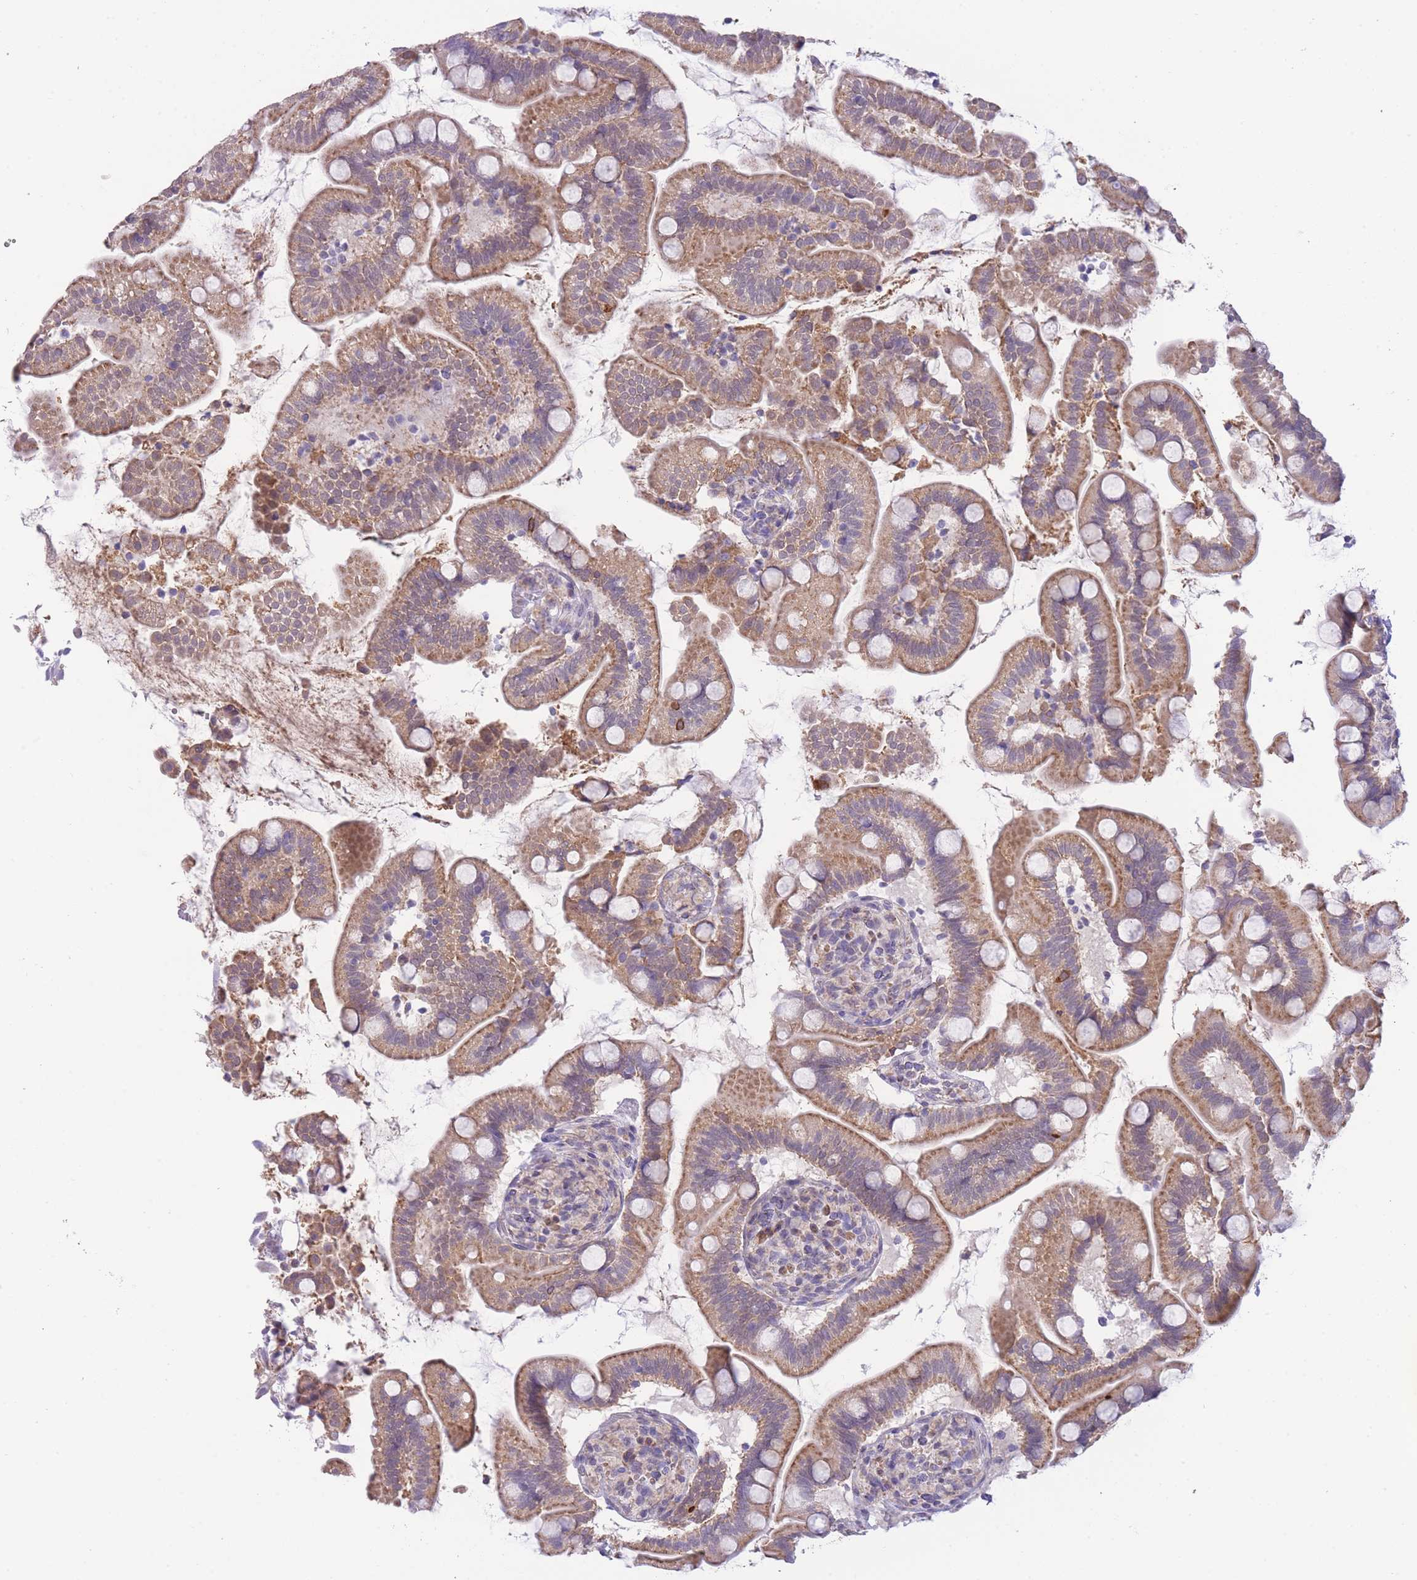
{"staining": {"intensity": "moderate", "quantity": ">75%", "location": "cytoplasmic/membranous"}, "tissue": "small intestine", "cell_type": "Glandular cells", "image_type": "normal", "snomed": [{"axis": "morphology", "description": "Normal tissue, NOS"}, {"axis": "topography", "description": "Small intestine"}], "caption": "This image displays normal small intestine stained with immunohistochemistry to label a protein in brown. The cytoplasmic/membranous of glandular cells show moderate positivity for the protein. Nuclei are counter-stained blue.", "gene": "CTBP1", "patient": {"sex": "female", "age": 64}}